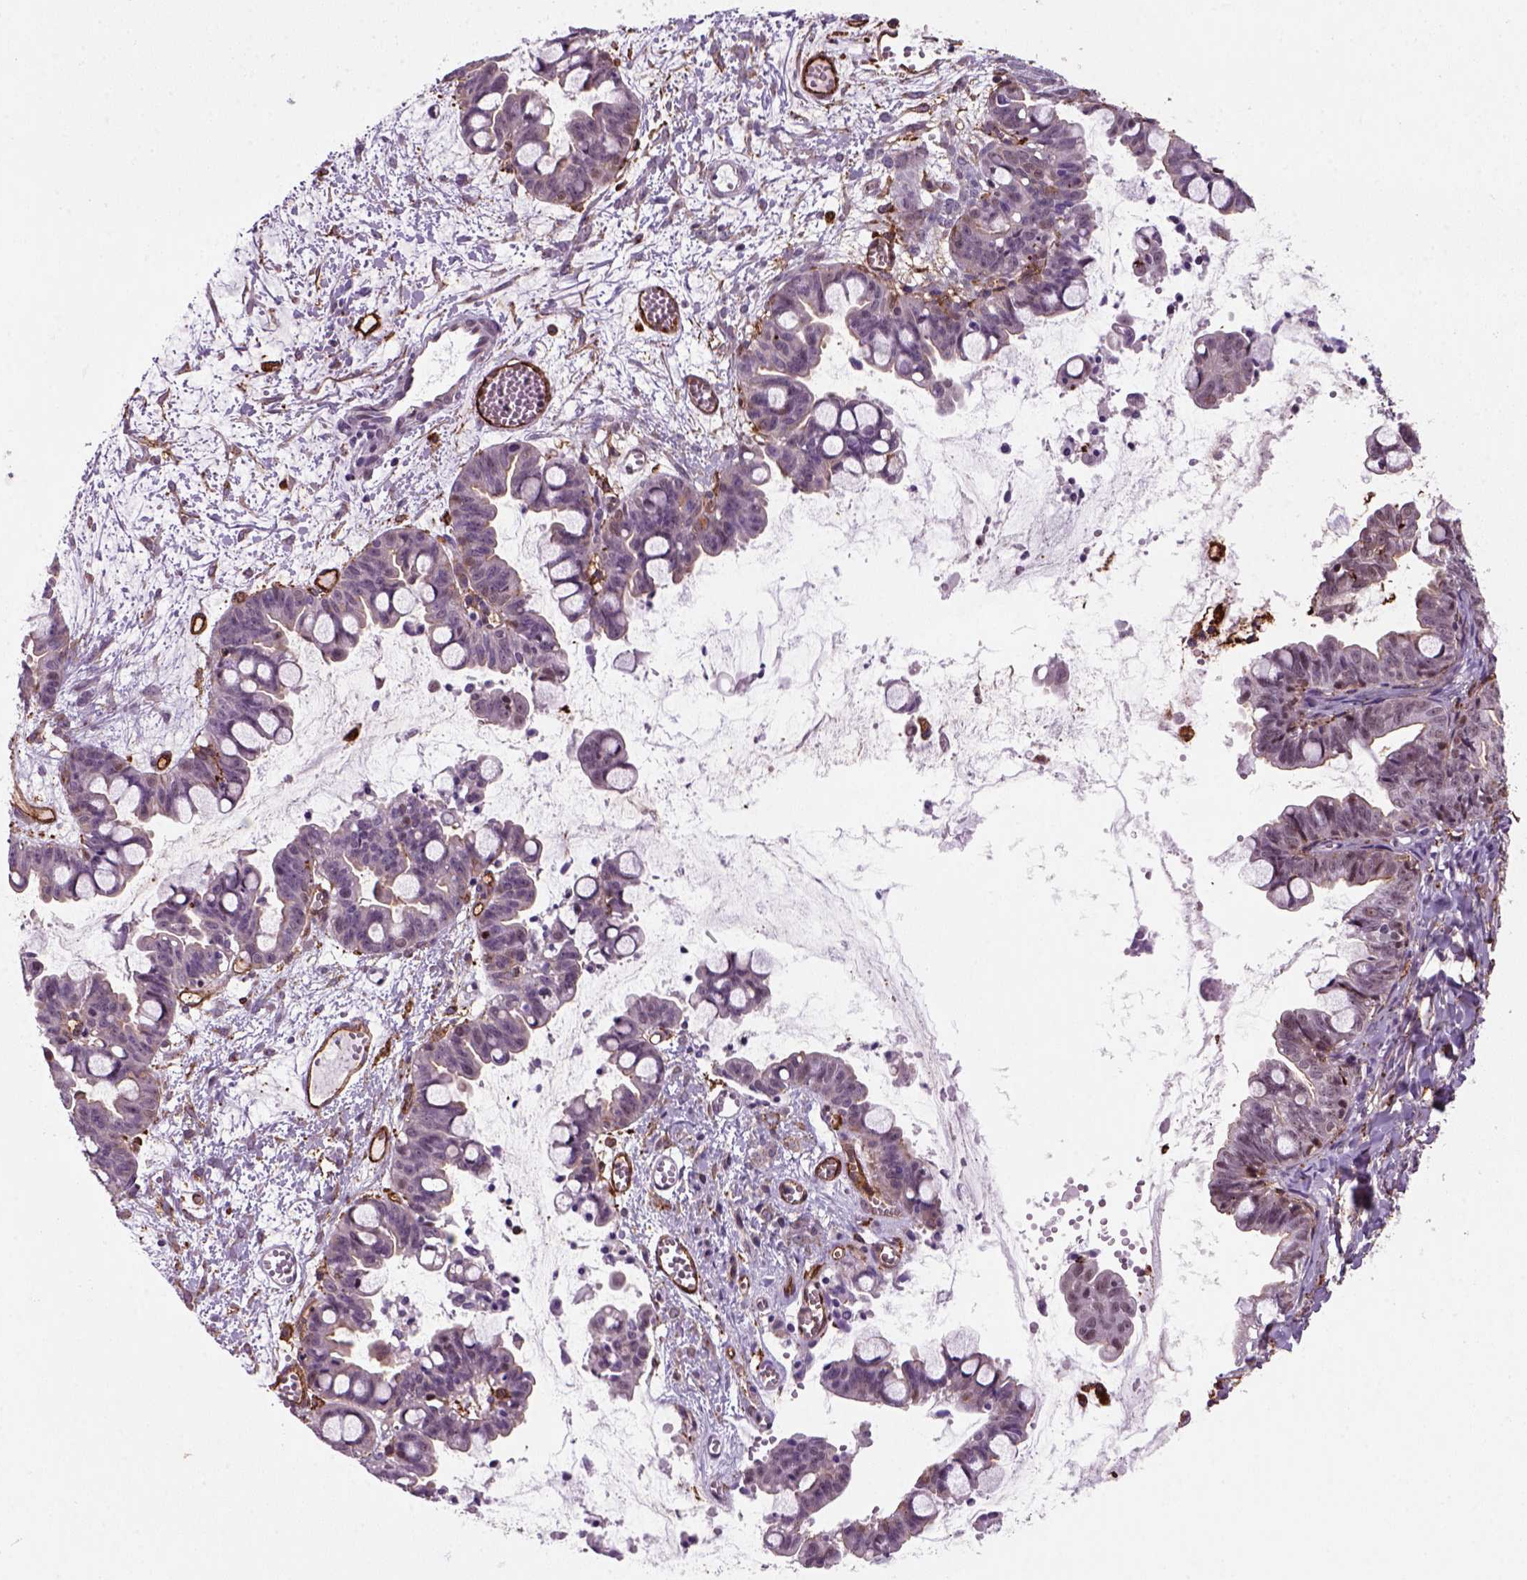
{"staining": {"intensity": "negative", "quantity": "none", "location": "none"}, "tissue": "ovarian cancer", "cell_type": "Tumor cells", "image_type": "cancer", "snomed": [{"axis": "morphology", "description": "Cystadenocarcinoma, mucinous, NOS"}, {"axis": "topography", "description": "Ovary"}], "caption": "Immunohistochemical staining of human ovarian cancer exhibits no significant staining in tumor cells.", "gene": "MARCKS", "patient": {"sex": "female", "age": 63}}